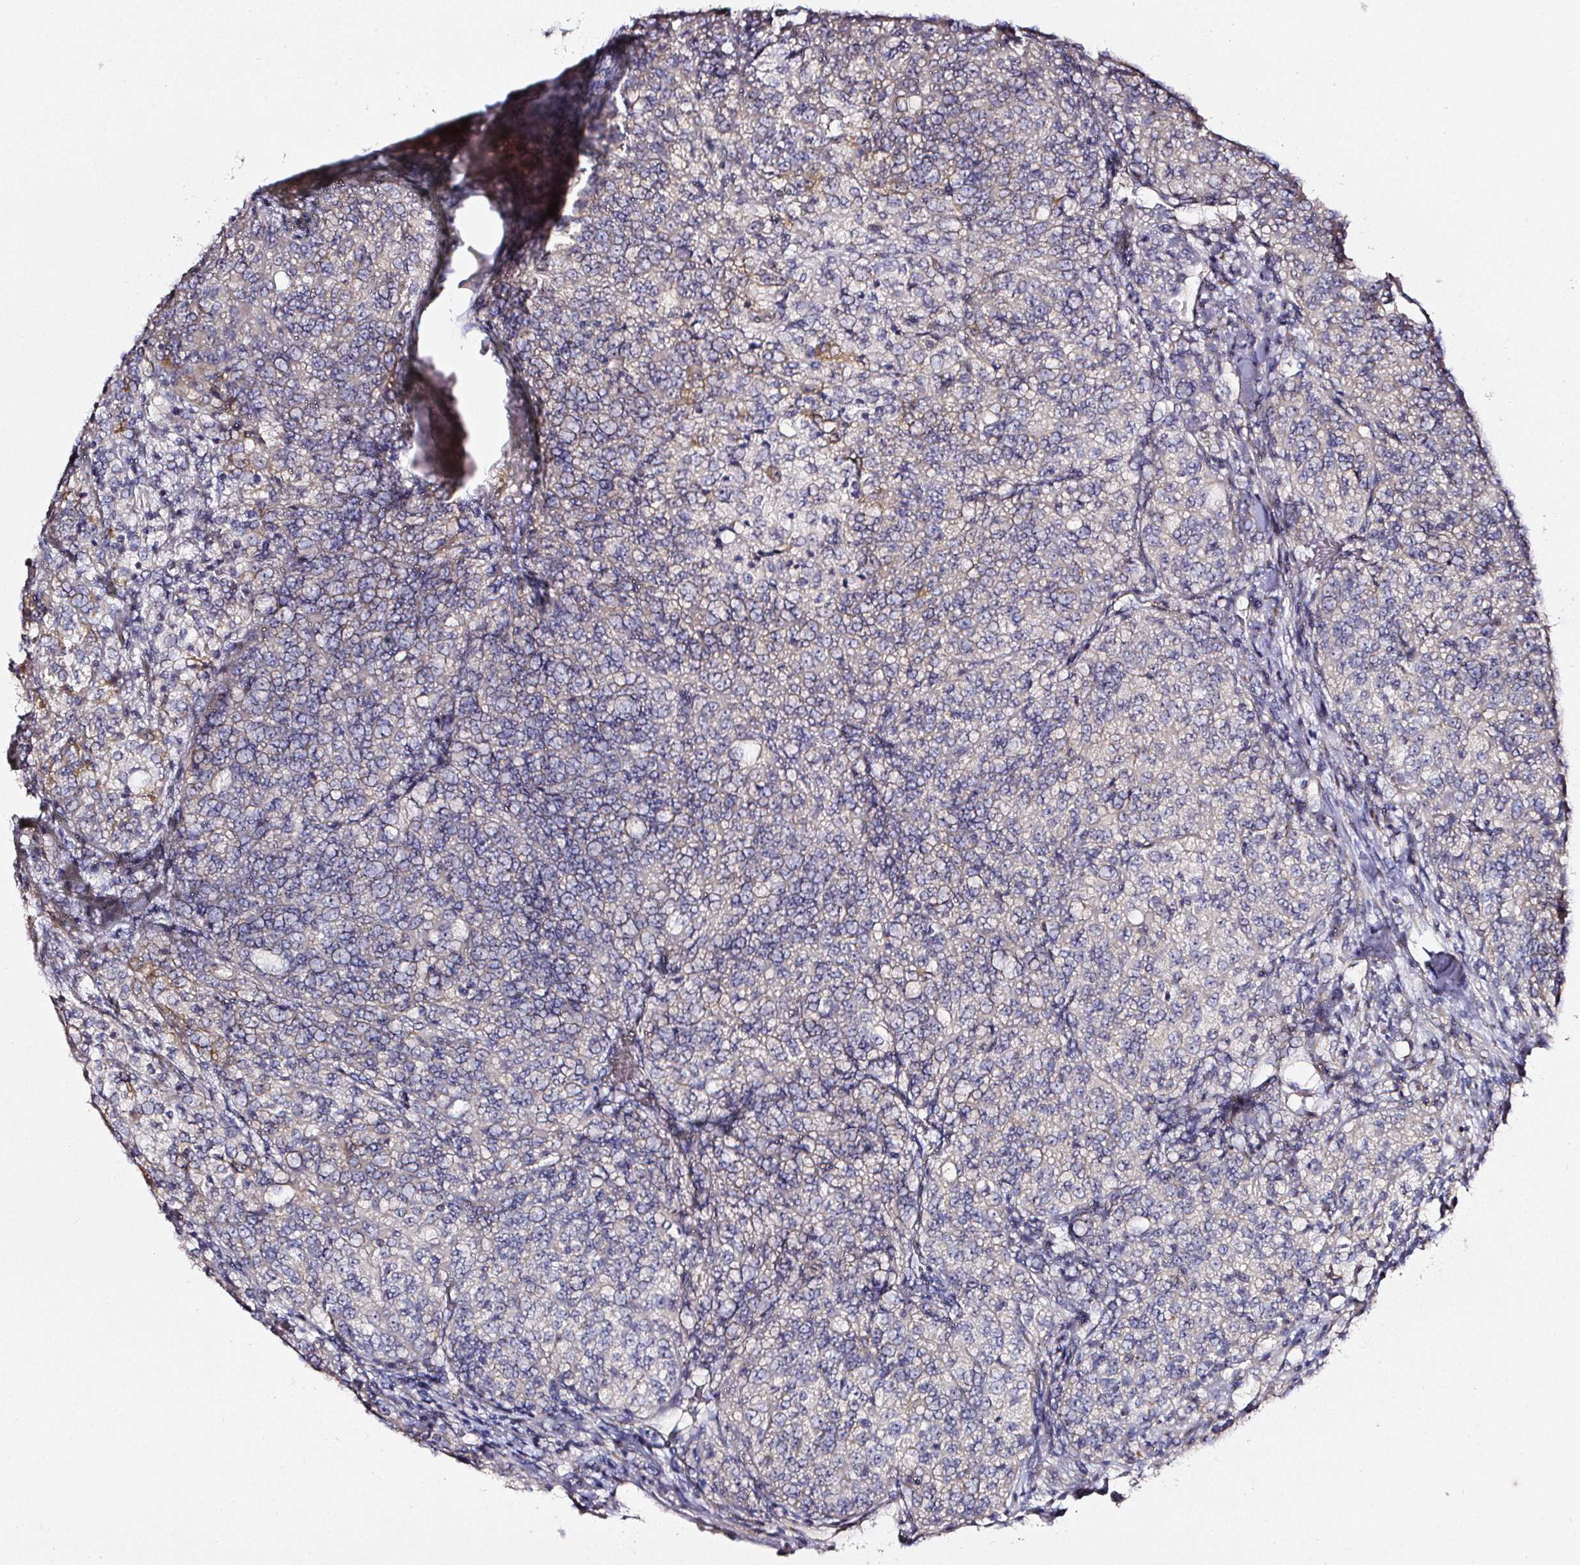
{"staining": {"intensity": "negative", "quantity": "none", "location": "none"}, "tissue": "renal cancer", "cell_type": "Tumor cells", "image_type": "cancer", "snomed": [{"axis": "morphology", "description": "Adenocarcinoma, NOS"}, {"axis": "topography", "description": "Kidney"}], "caption": "Immunohistochemistry histopathology image of renal adenocarcinoma stained for a protein (brown), which shows no positivity in tumor cells.", "gene": "NTRK1", "patient": {"sex": "female", "age": 63}}